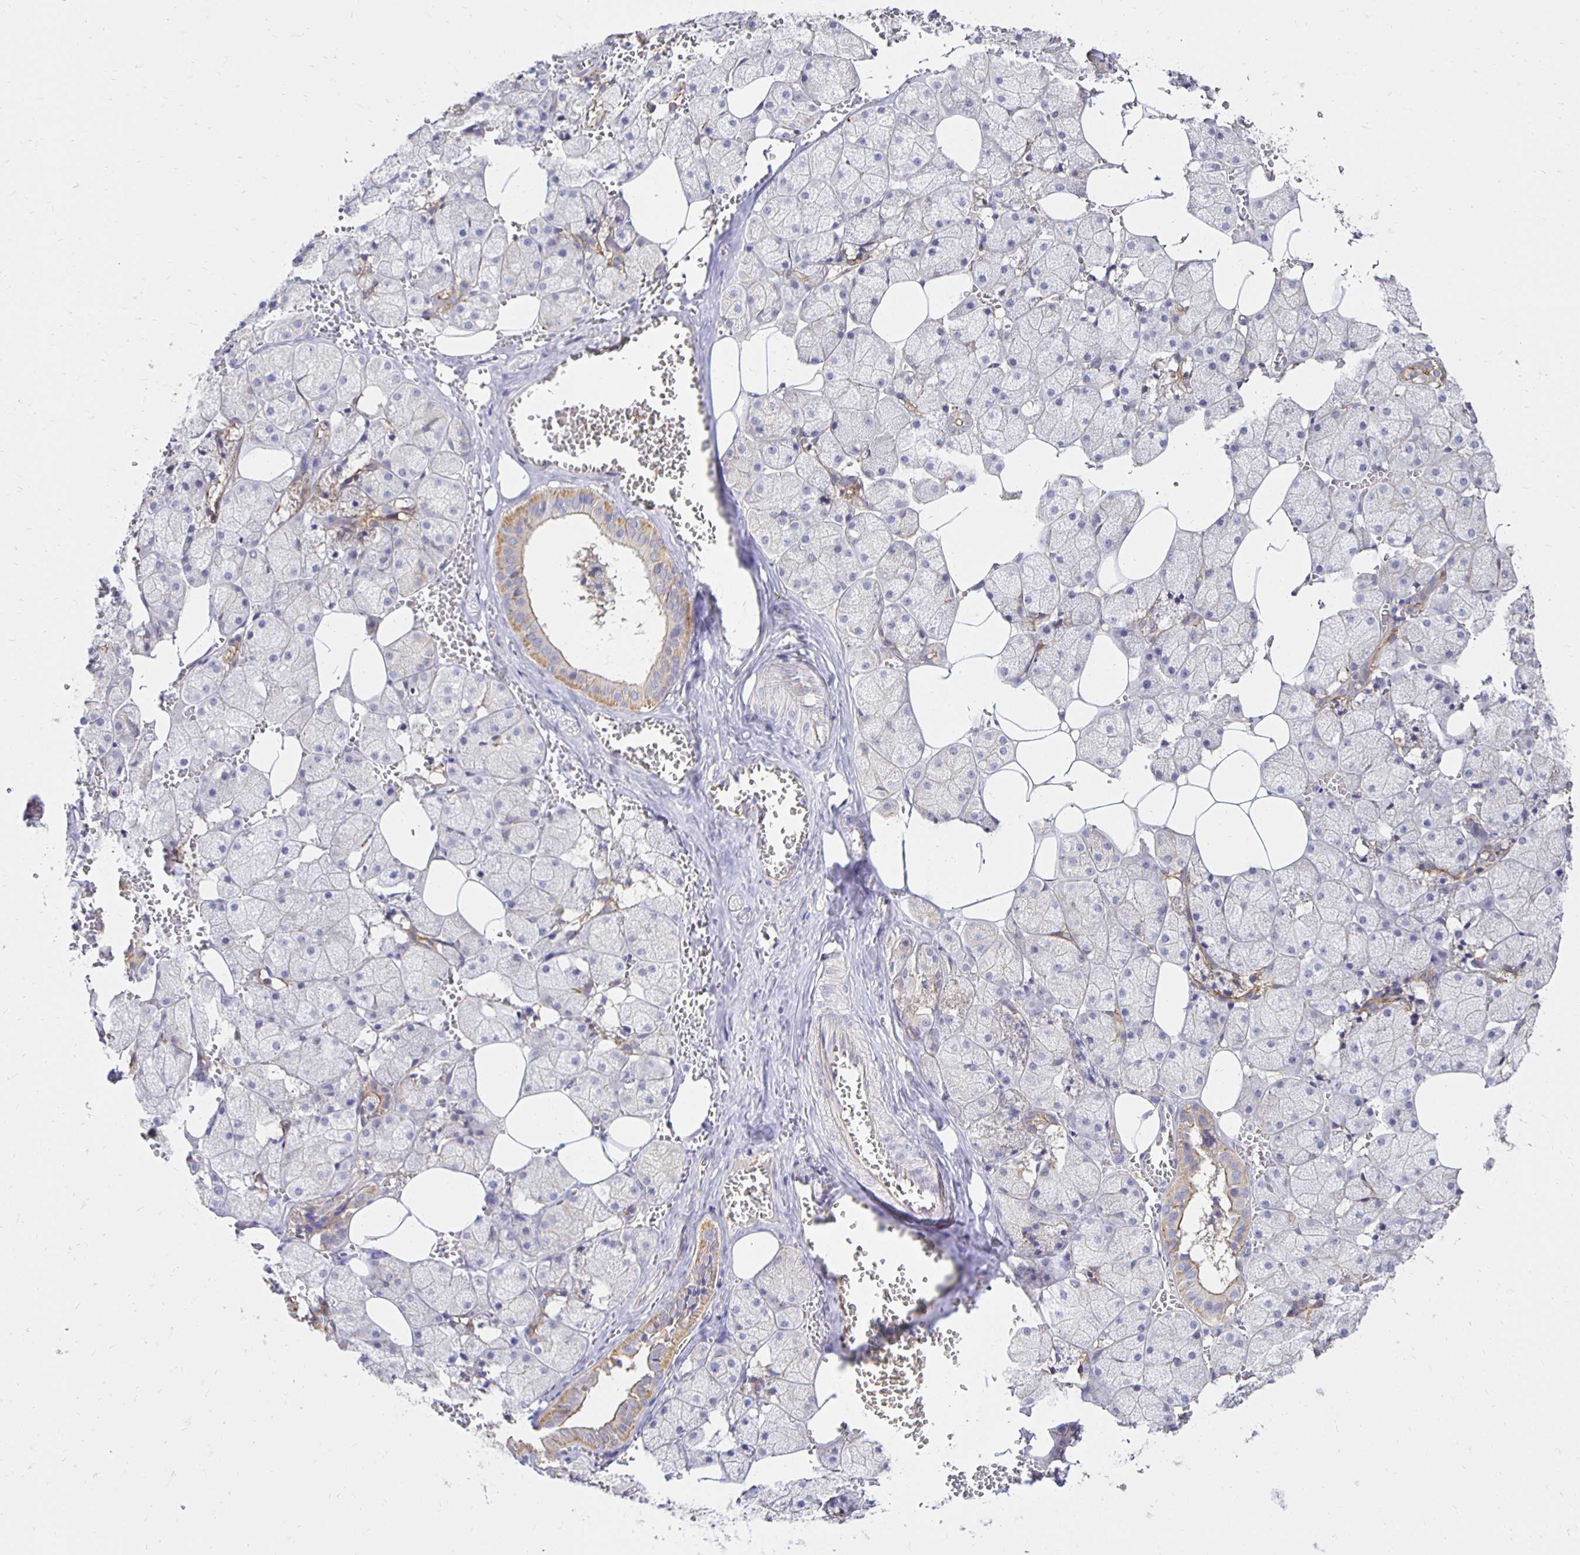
{"staining": {"intensity": "moderate", "quantity": "25%-75%", "location": "cytoplasmic/membranous"}, "tissue": "salivary gland", "cell_type": "Glandular cells", "image_type": "normal", "snomed": [{"axis": "morphology", "description": "Normal tissue, NOS"}, {"axis": "topography", "description": "Salivary gland"}, {"axis": "topography", "description": "Peripheral nerve tissue"}], "caption": "Protein expression analysis of normal salivary gland reveals moderate cytoplasmic/membranous expression in approximately 25%-75% of glandular cells. (DAB IHC, brown staining for protein, blue staining for nuclei).", "gene": "PNPLA3", "patient": {"sex": "male", "age": 38}}